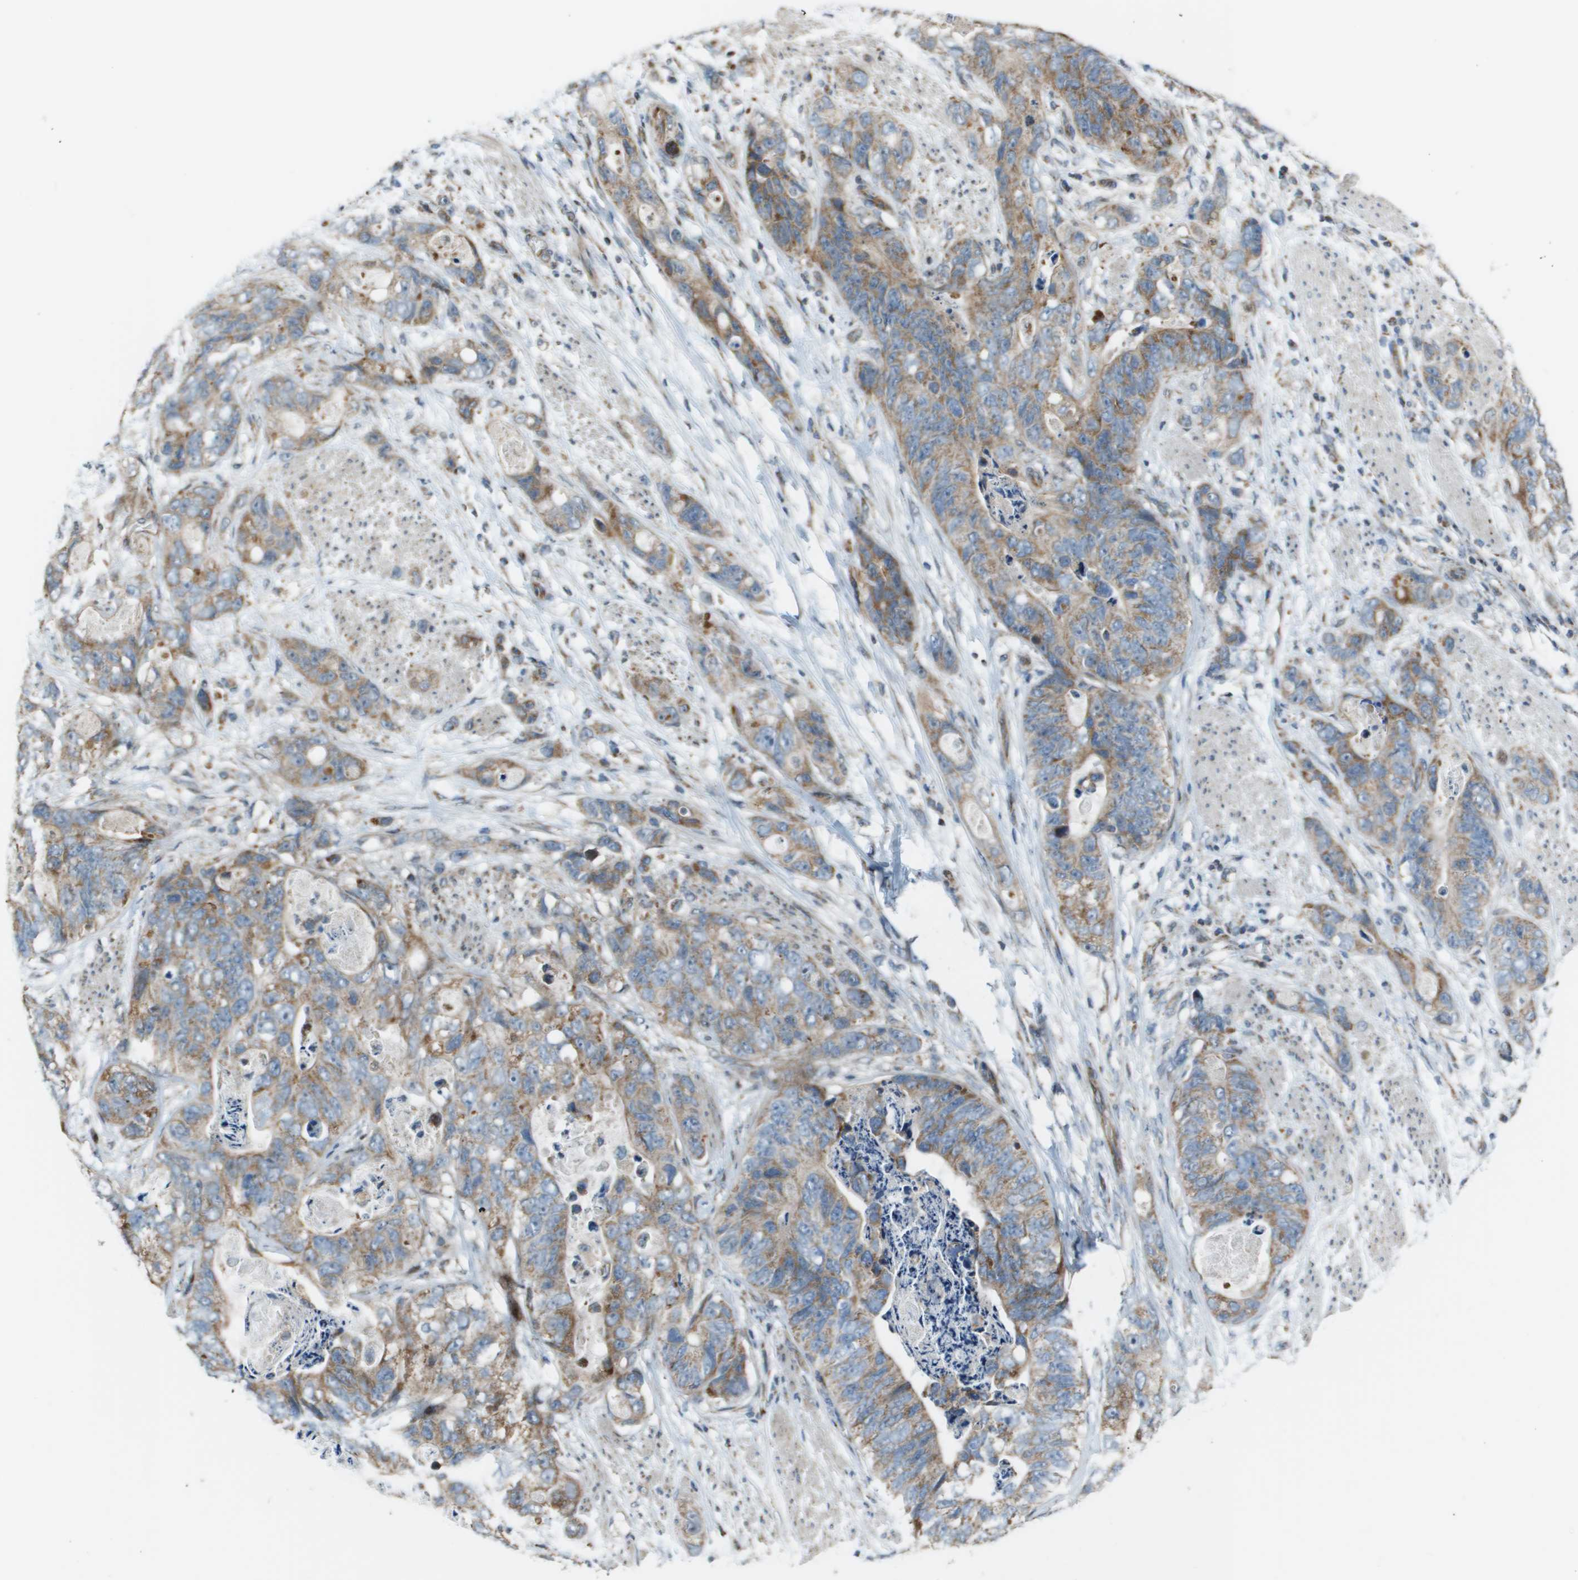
{"staining": {"intensity": "weak", "quantity": ">75%", "location": "cytoplasmic/membranous"}, "tissue": "stomach cancer", "cell_type": "Tumor cells", "image_type": "cancer", "snomed": [{"axis": "morphology", "description": "Adenocarcinoma, NOS"}, {"axis": "topography", "description": "Stomach"}], "caption": "Stomach adenocarcinoma stained with immunohistochemistry (IHC) displays weak cytoplasmic/membranous expression in approximately >75% of tumor cells. Nuclei are stained in blue.", "gene": "MGAT3", "patient": {"sex": "female", "age": 89}}